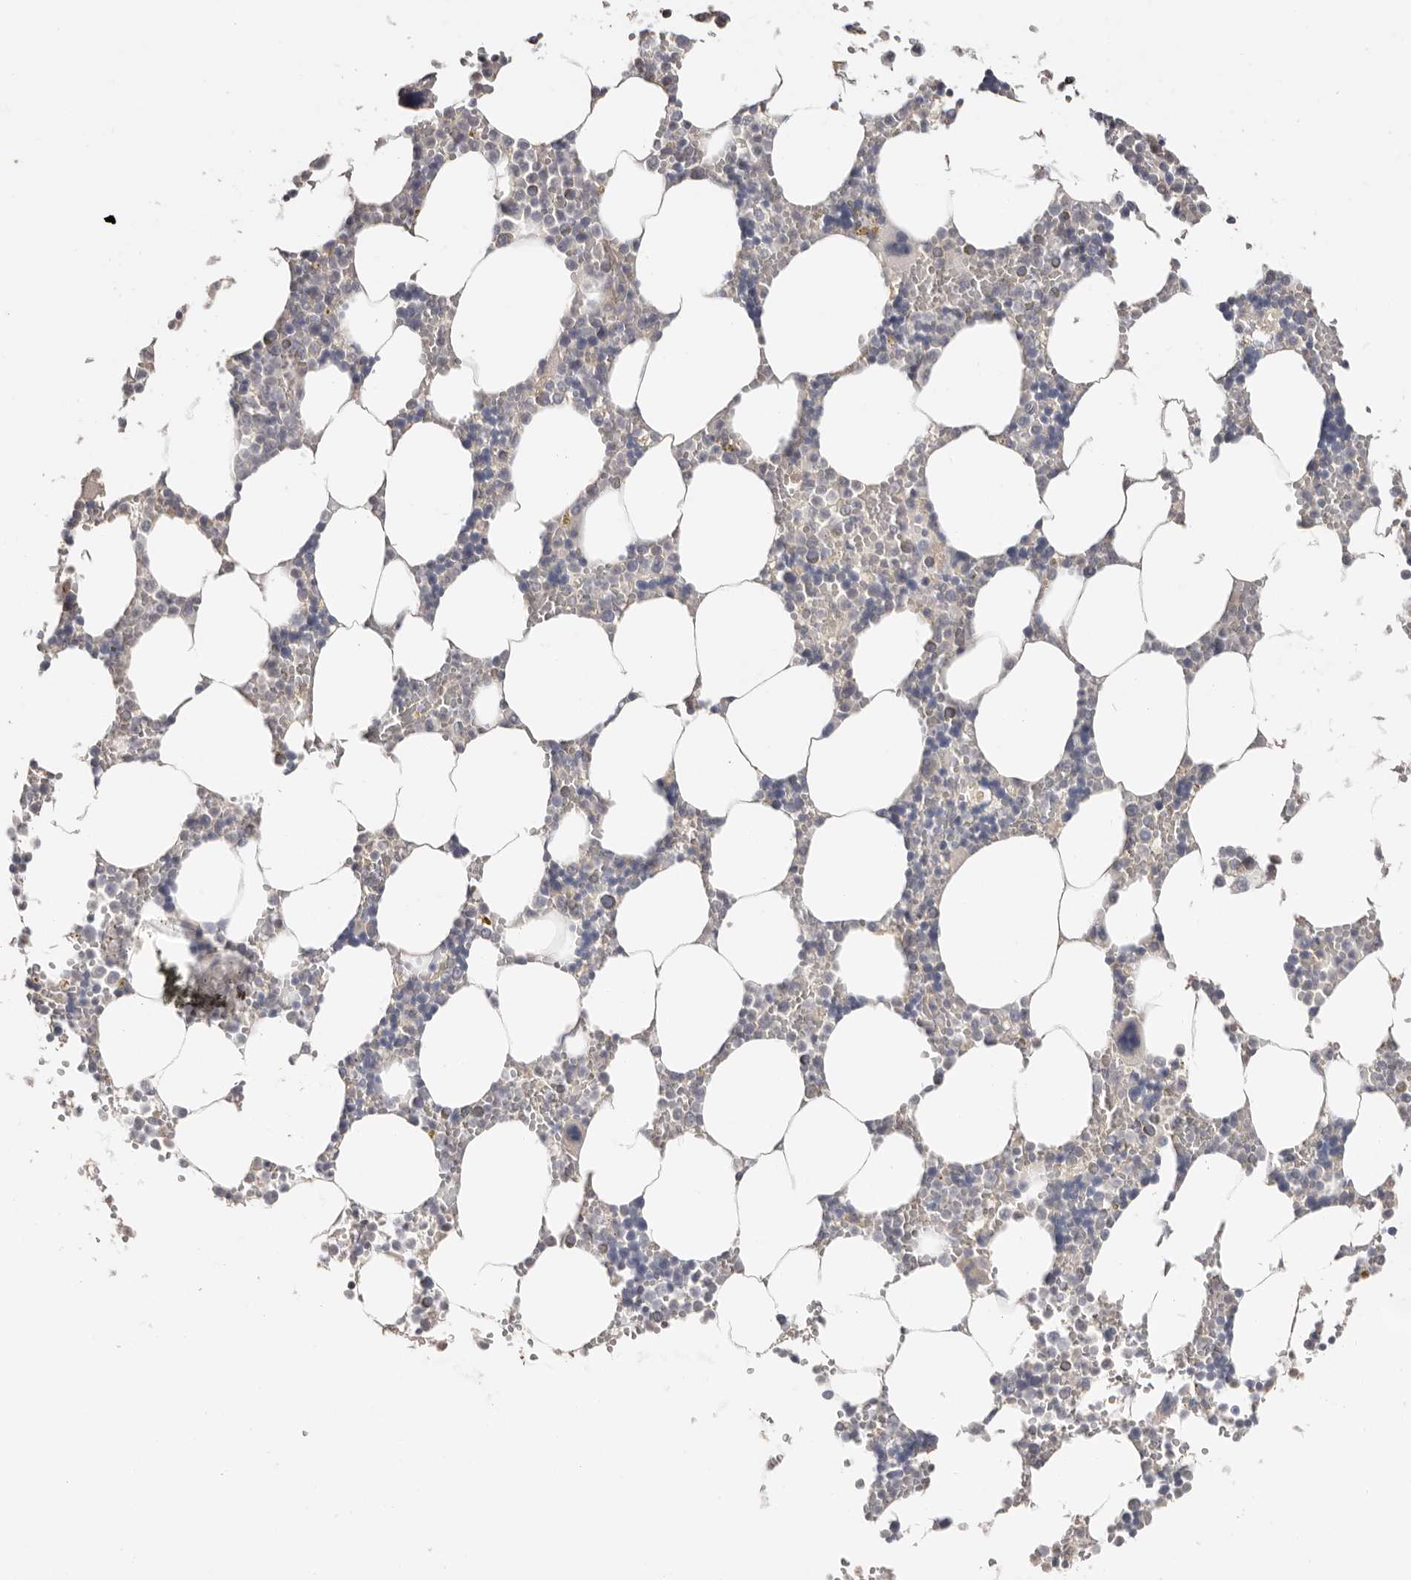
{"staining": {"intensity": "negative", "quantity": "none", "location": "none"}, "tissue": "bone marrow", "cell_type": "Hematopoietic cells", "image_type": "normal", "snomed": [{"axis": "morphology", "description": "Normal tissue, NOS"}, {"axis": "topography", "description": "Bone marrow"}], "caption": "This is a micrograph of immunohistochemistry (IHC) staining of unremarkable bone marrow, which shows no staining in hematopoietic cells. (DAB IHC visualized using brightfield microscopy, high magnification).", "gene": "S100A14", "patient": {"sex": "male", "age": 70}}